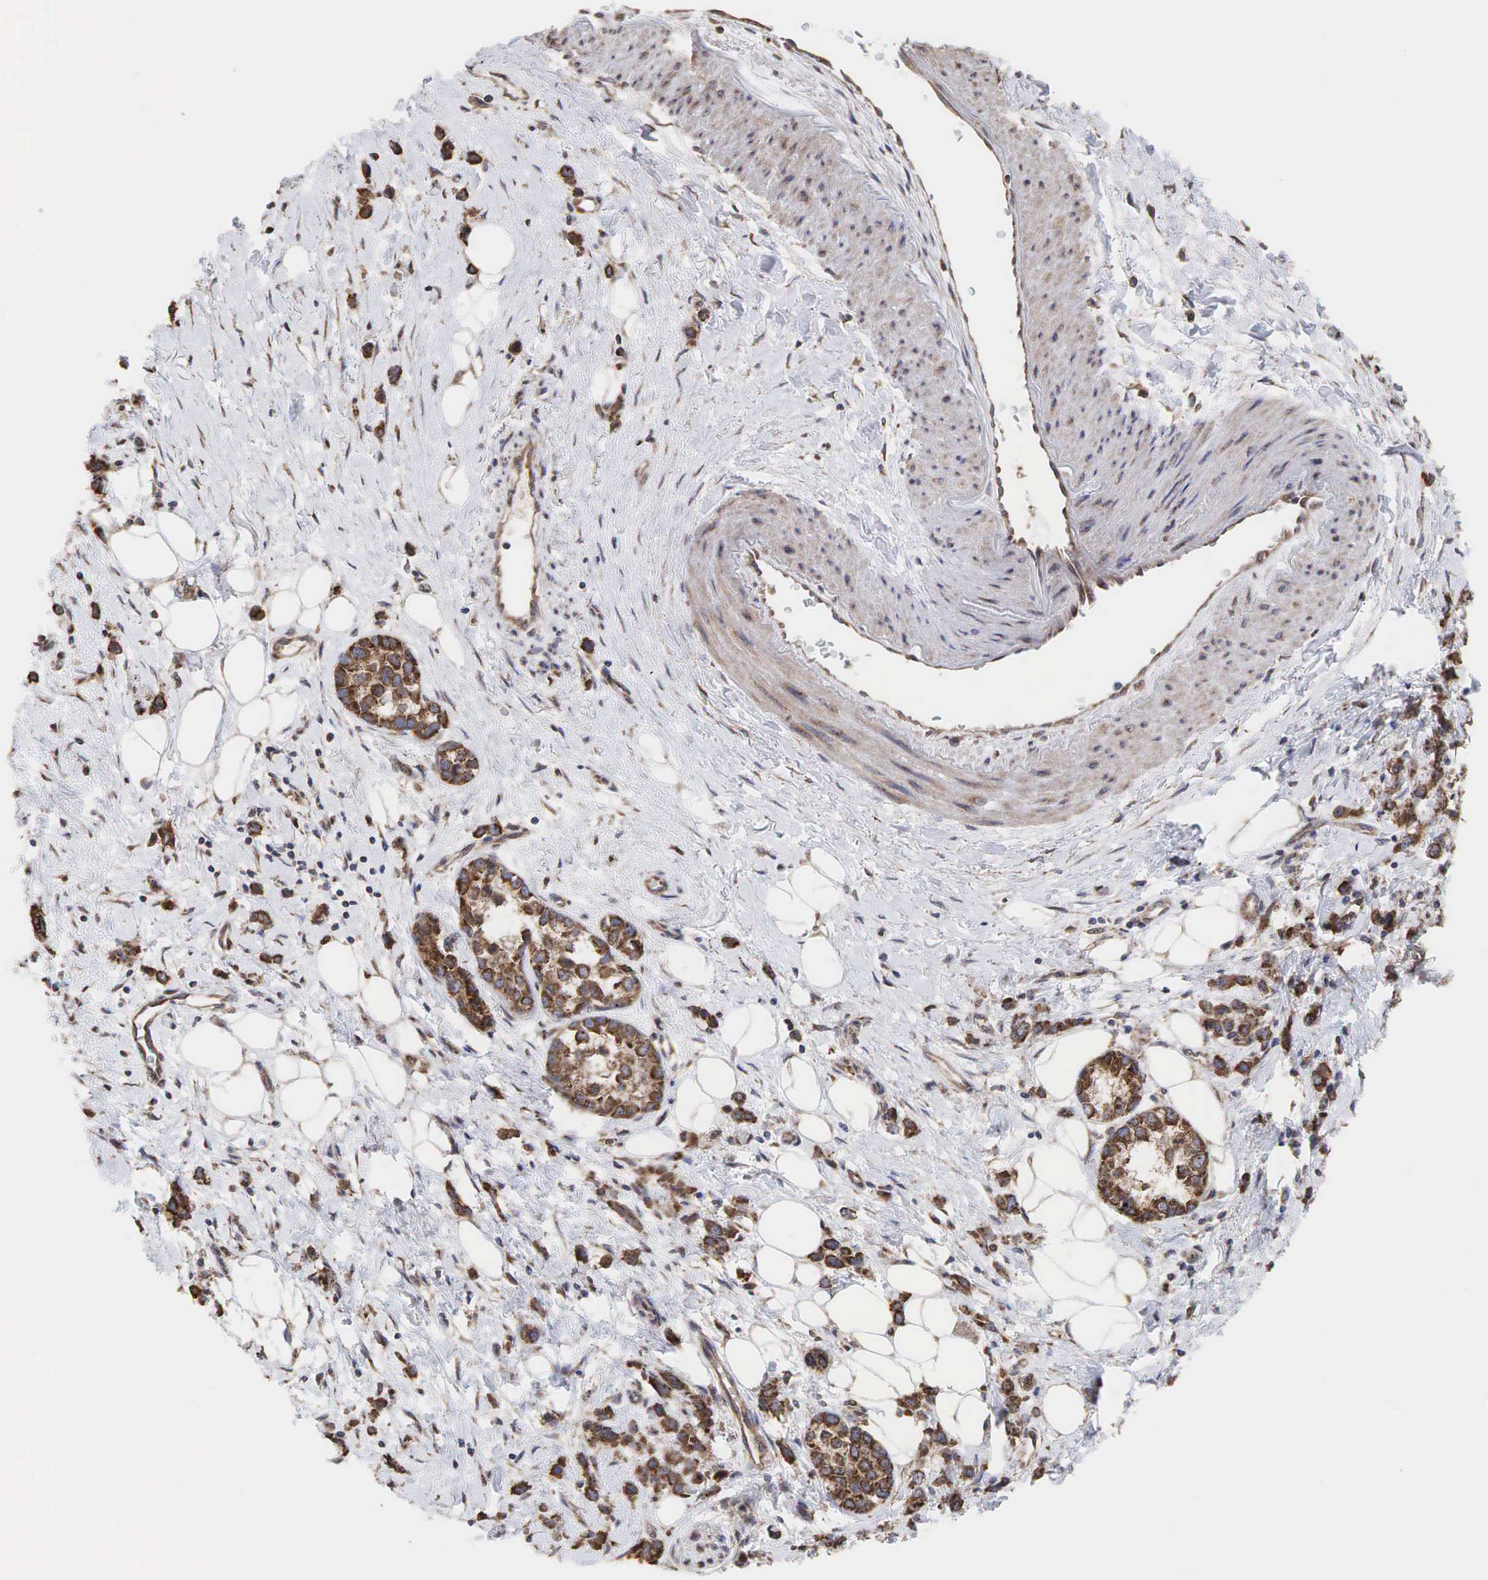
{"staining": {"intensity": "moderate", "quantity": ">75%", "location": "cytoplasmic/membranous"}, "tissue": "stomach cancer", "cell_type": "Tumor cells", "image_type": "cancer", "snomed": [{"axis": "morphology", "description": "Adenocarcinoma, NOS"}, {"axis": "topography", "description": "Stomach, upper"}], "caption": "Protein positivity by immunohistochemistry shows moderate cytoplasmic/membranous staining in about >75% of tumor cells in adenocarcinoma (stomach). Nuclei are stained in blue.", "gene": "PABPC5", "patient": {"sex": "male", "age": 76}}